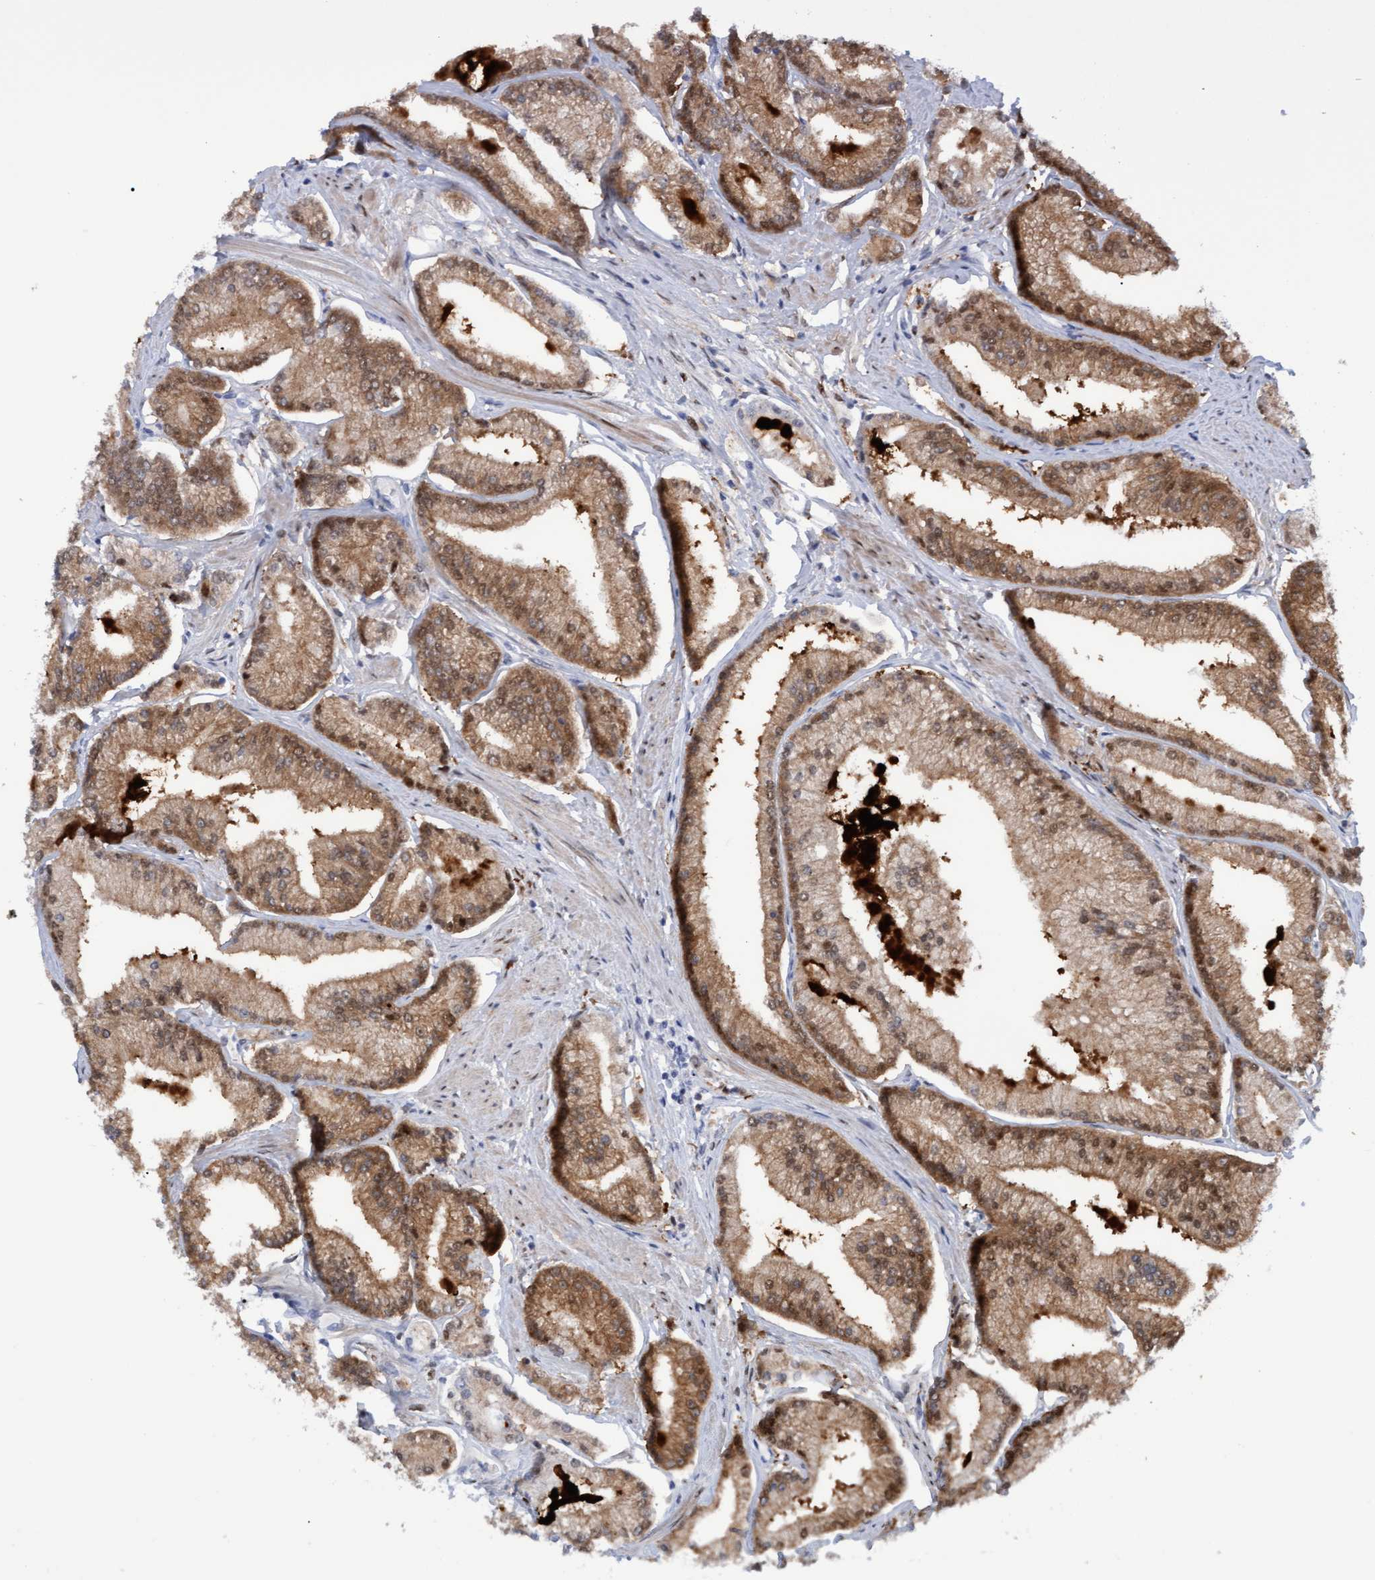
{"staining": {"intensity": "moderate", "quantity": ">75%", "location": "cytoplasmic/membranous"}, "tissue": "prostate cancer", "cell_type": "Tumor cells", "image_type": "cancer", "snomed": [{"axis": "morphology", "description": "Adenocarcinoma, Low grade"}, {"axis": "topography", "description": "Prostate"}], "caption": "A medium amount of moderate cytoplasmic/membranous expression is identified in about >75% of tumor cells in prostate cancer (adenocarcinoma (low-grade)) tissue.", "gene": "PINX1", "patient": {"sex": "male", "age": 52}}